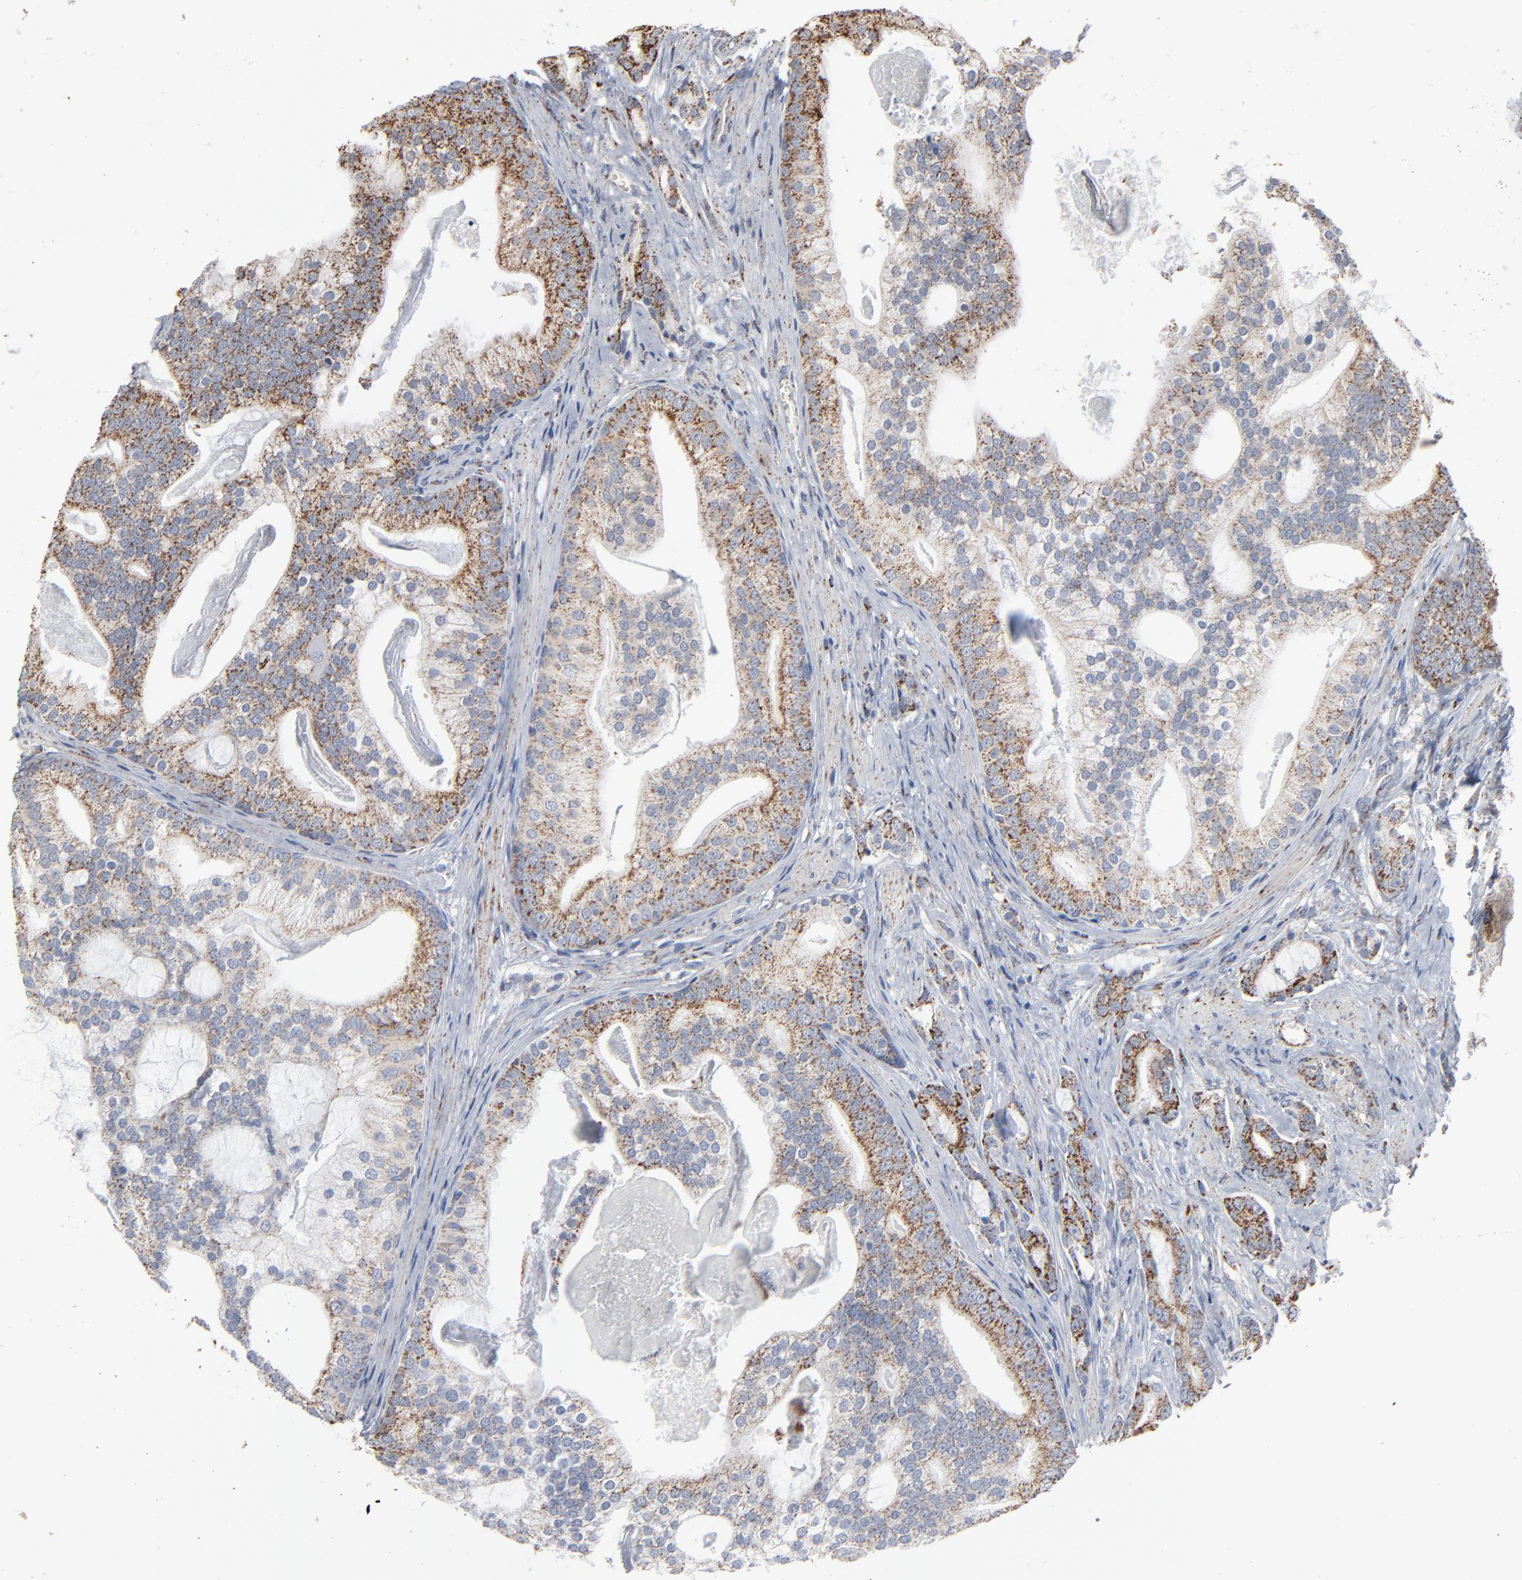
{"staining": {"intensity": "strong", "quantity": "25%-75%", "location": "cytoplasmic/membranous"}, "tissue": "prostate cancer", "cell_type": "Tumor cells", "image_type": "cancer", "snomed": [{"axis": "morphology", "description": "Adenocarcinoma, Low grade"}, {"axis": "topography", "description": "Prostate"}], "caption": "Strong cytoplasmic/membranous expression for a protein is identified in approximately 25%-75% of tumor cells of prostate cancer using IHC.", "gene": "UQCRC1", "patient": {"sex": "male", "age": 58}}